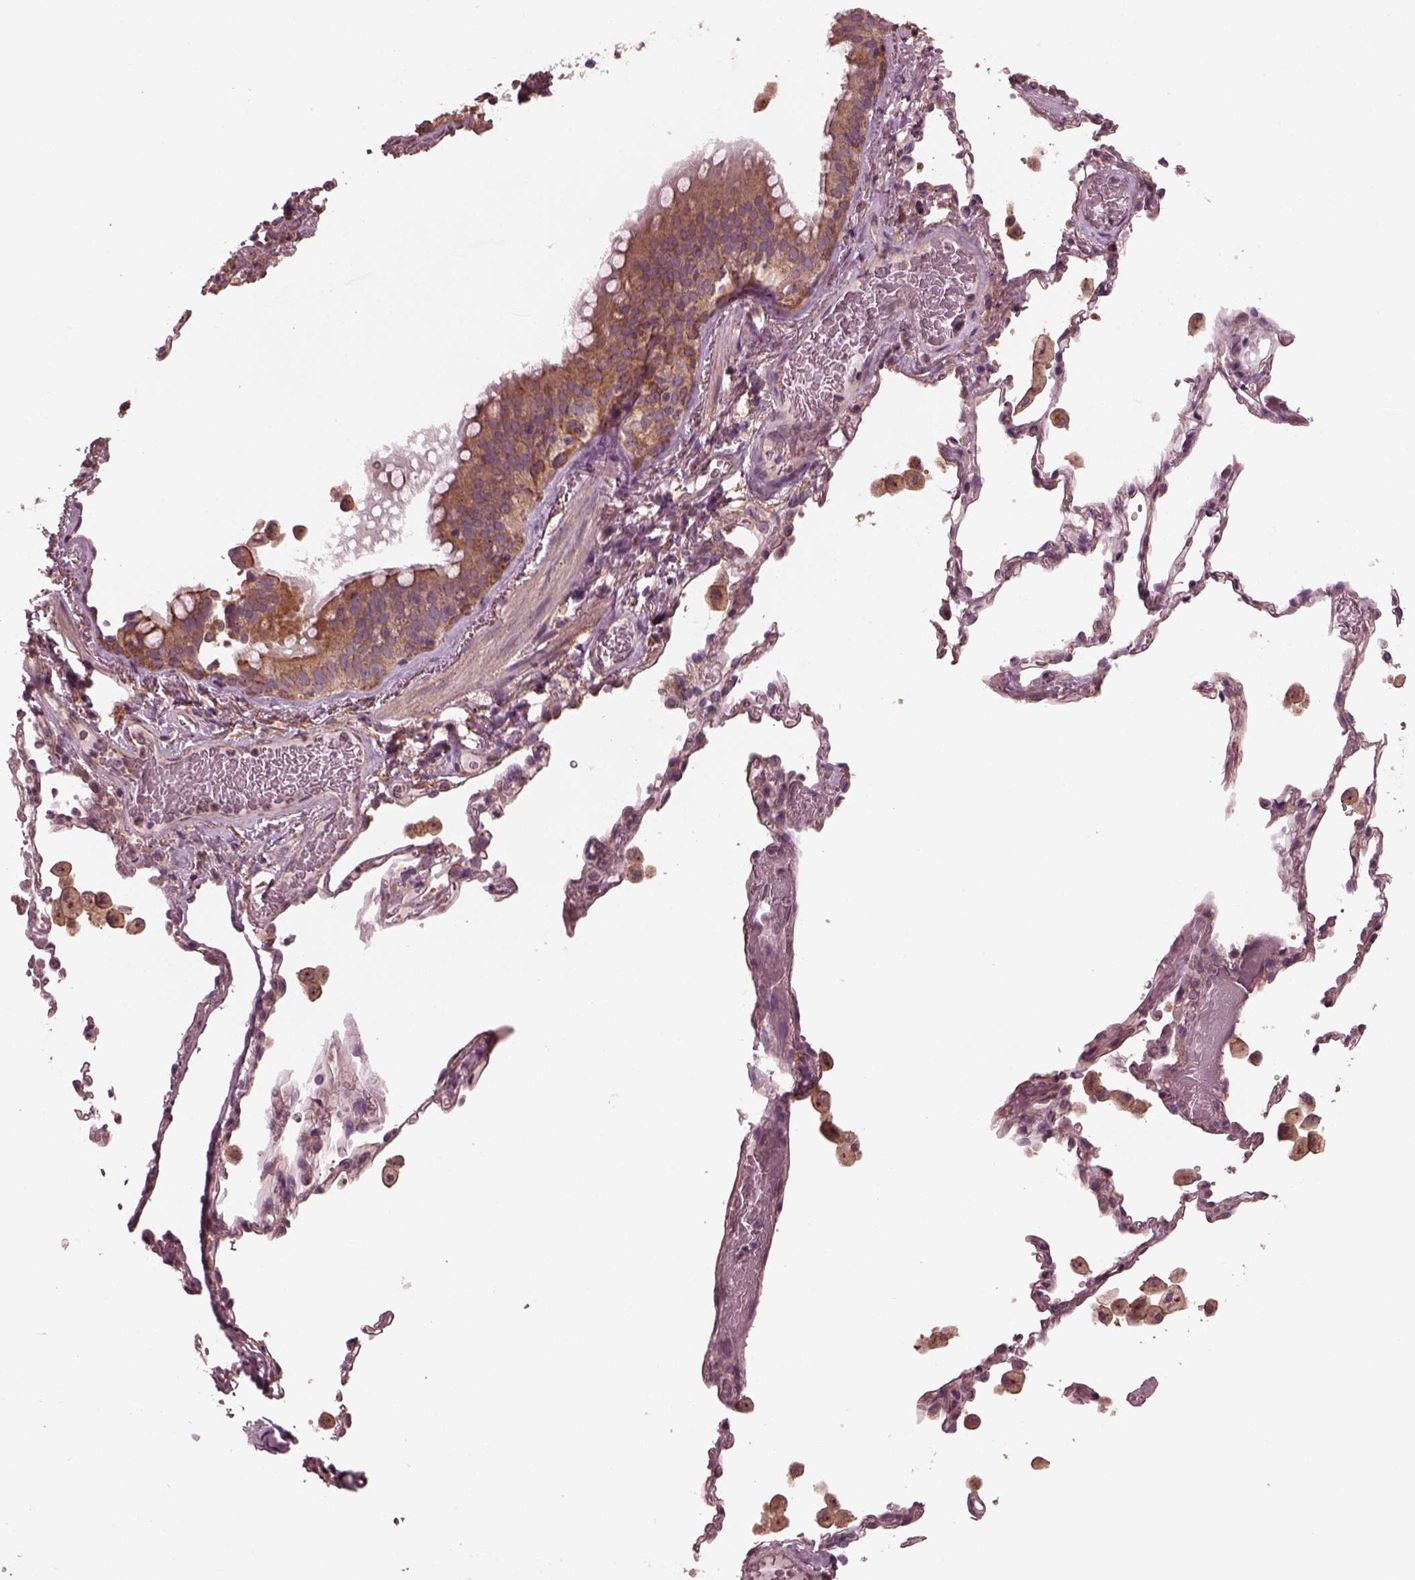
{"staining": {"intensity": "moderate", "quantity": ">75%", "location": "cytoplasmic/membranous"}, "tissue": "bronchus", "cell_type": "Respiratory epithelial cells", "image_type": "normal", "snomed": [{"axis": "morphology", "description": "Normal tissue, NOS"}, {"axis": "topography", "description": "Bronchus"}, {"axis": "topography", "description": "Lung"}], "caption": "Benign bronchus was stained to show a protein in brown. There is medium levels of moderate cytoplasmic/membranous staining in about >75% of respiratory epithelial cells. The staining was performed using DAB (3,3'-diaminobenzidine) to visualize the protein expression in brown, while the nuclei were stained in blue with hematoxylin (Magnification: 20x).", "gene": "TUBG1", "patient": {"sex": "male", "age": 54}}